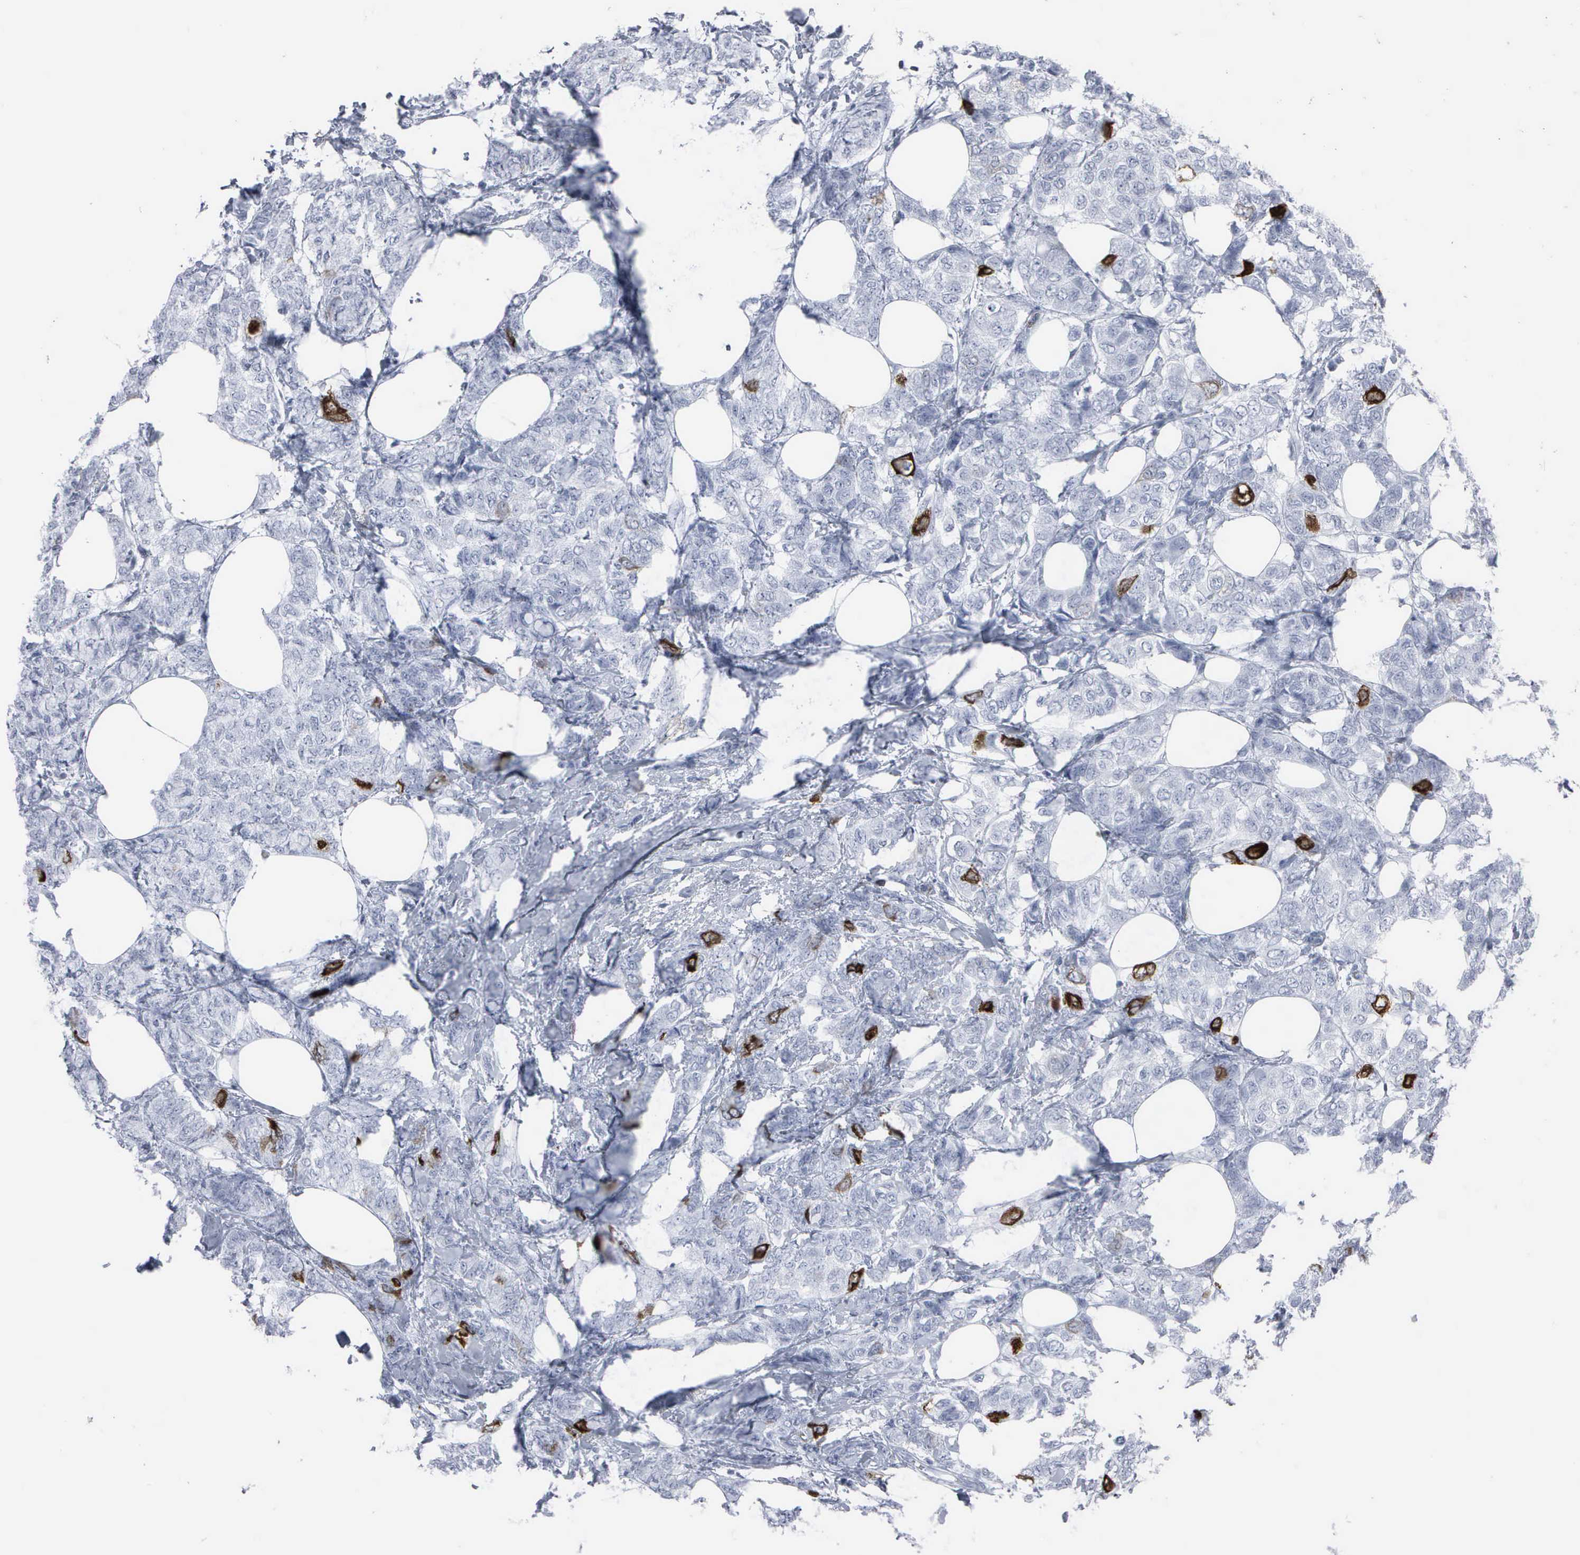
{"staining": {"intensity": "strong", "quantity": "<25%", "location": "cytoplasmic/membranous,nuclear"}, "tissue": "breast cancer", "cell_type": "Tumor cells", "image_type": "cancer", "snomed": [{"axis": "morphology", "description": "Lobular carcinoma"}, {"axis": "topography", "description": "Breast"}], "caption": "Immunohistochemistry (IHC) image of human breast cancer (lobular carcinoma) stained for a protein (brown), which demonstrates medium levels of strong cytoplasmic/membranous and nuclear staining in about <25% of tumor cells.", "gene": "CCNB1", "patient": {"sex": "female", "age": 60}}